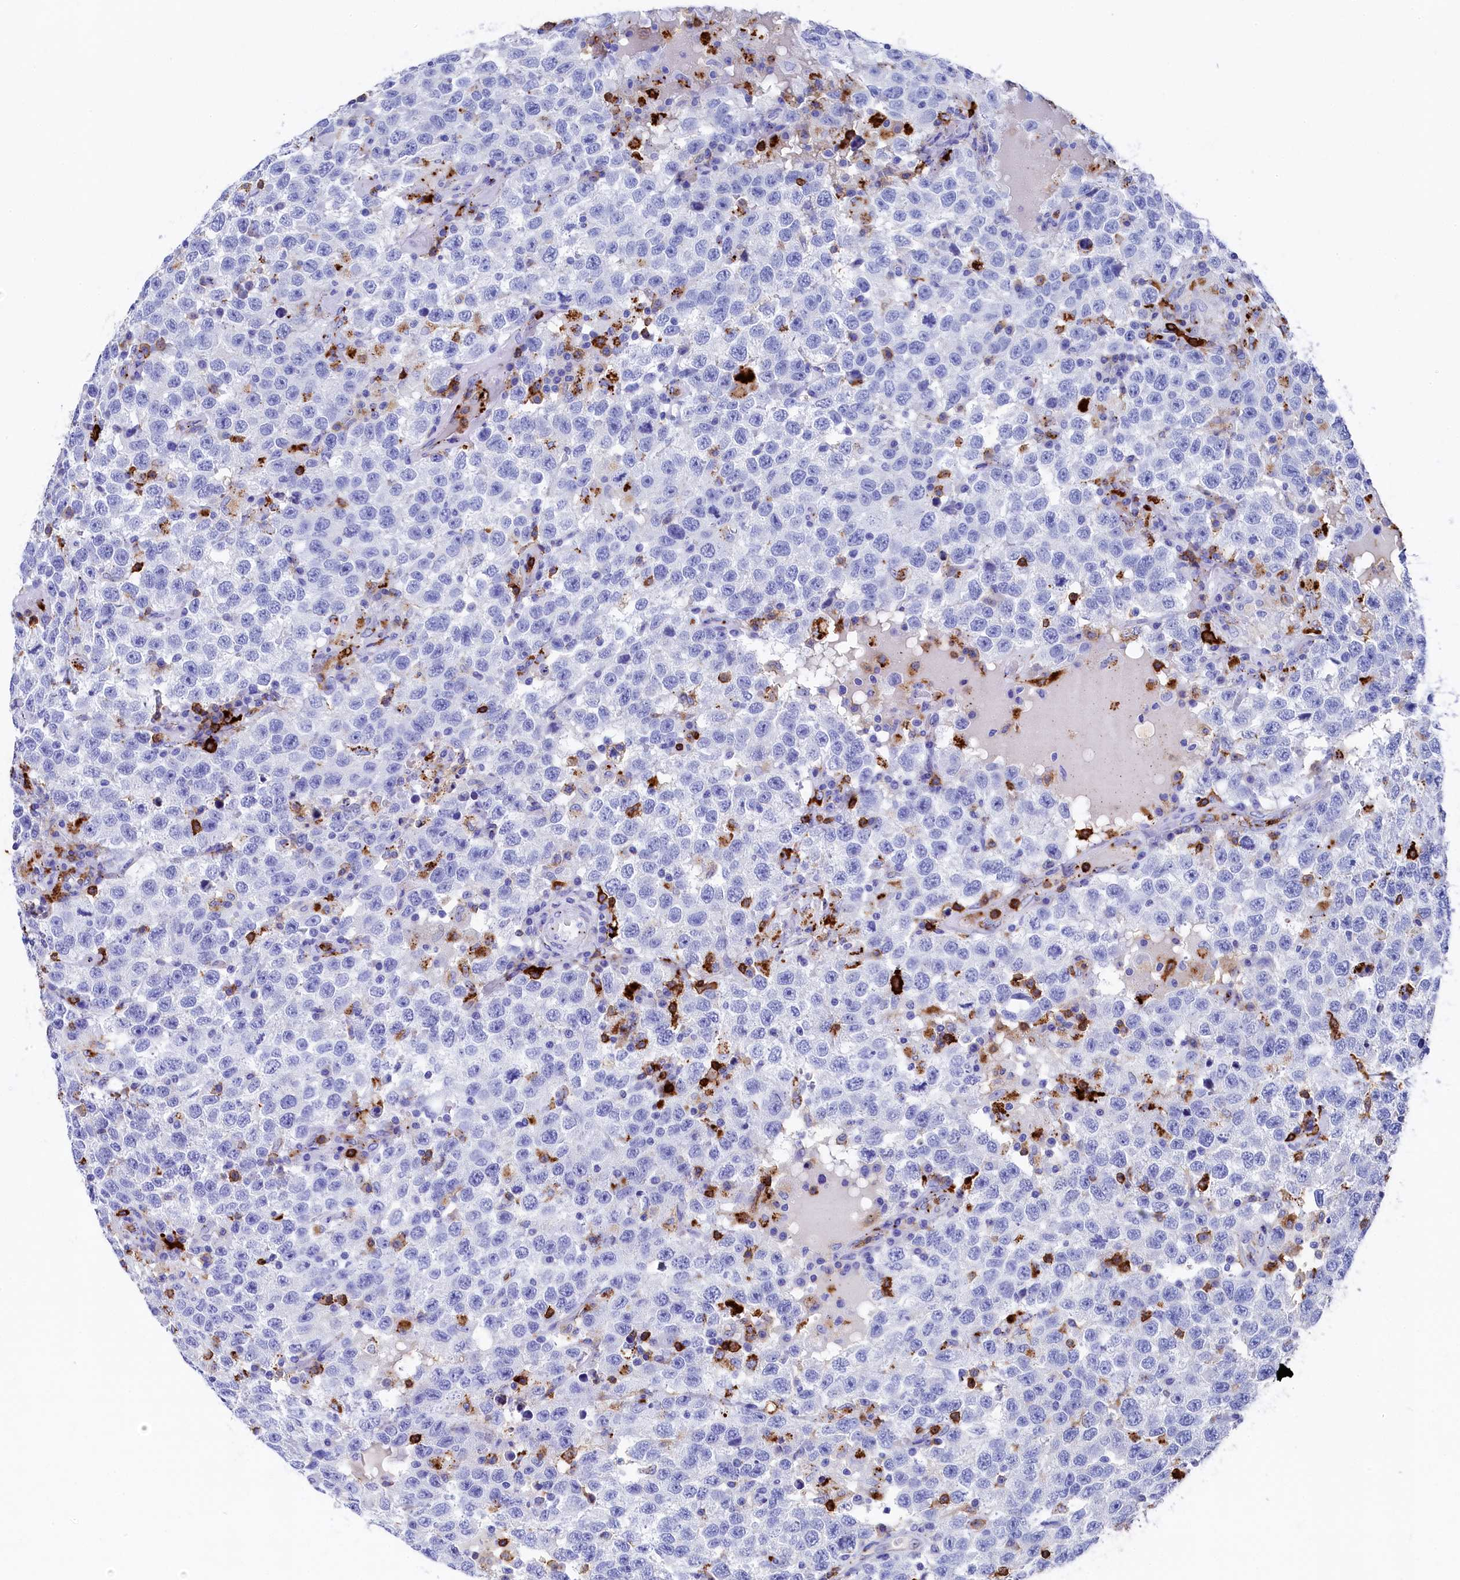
{"staining": {"intensity": "negative", "quantity": "none", "location": "none"}, "tissue": "testis cancer", "cell_type": "Tumor cells", "image_type": "cancer", "snomed": [{"axis": "morphology", "description": "Seminoma, NOS"}, {"axis": "topography", "description": "Testis"}], "caption": "Immunohistochemistry (IHC) photomicrograph of human testis seminoma stained for a protein (brown), which shows no expression in tumor cells.", "gene": "PLAC8", "patient": {"sex": "male", "age": 41}}